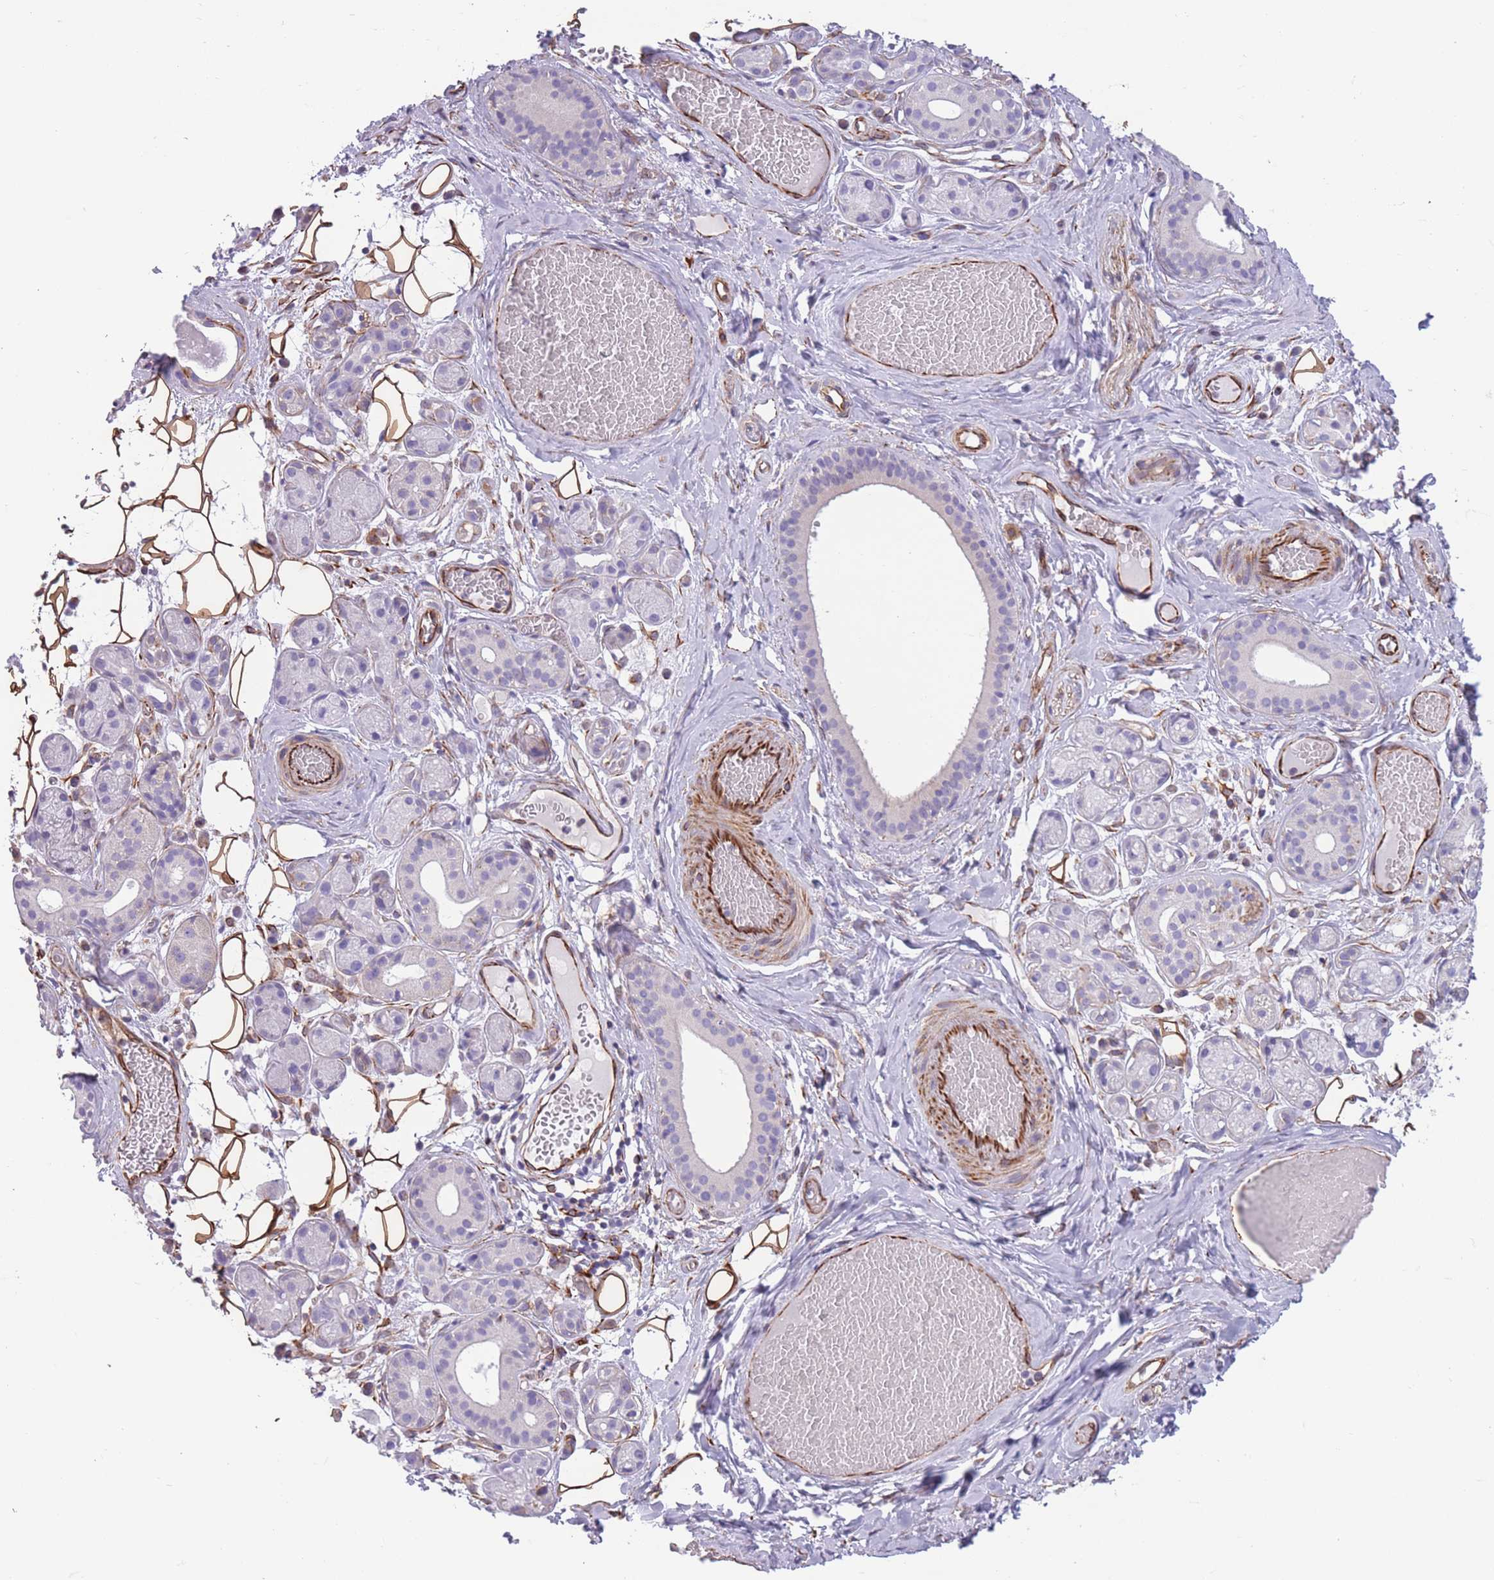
{"staining": {"intensity": "negative", "quantity": "none", "location": "none"}, "tissue": "salivary gland", "cell_type": "Glandular cells", "image_type": "normal", "snomed": [{"axis": "morphology", "description": "Normal tissue, NOS"}, {"axis": "topography", "description": "Salivary gland"}], "caption": "This is a micrograph of immunohistochemistry staining of normal salivary gland, which shows no staining in glandular cells.", "gene": "ATP5MF", "patient": {"sex": "male", "age": 82}}